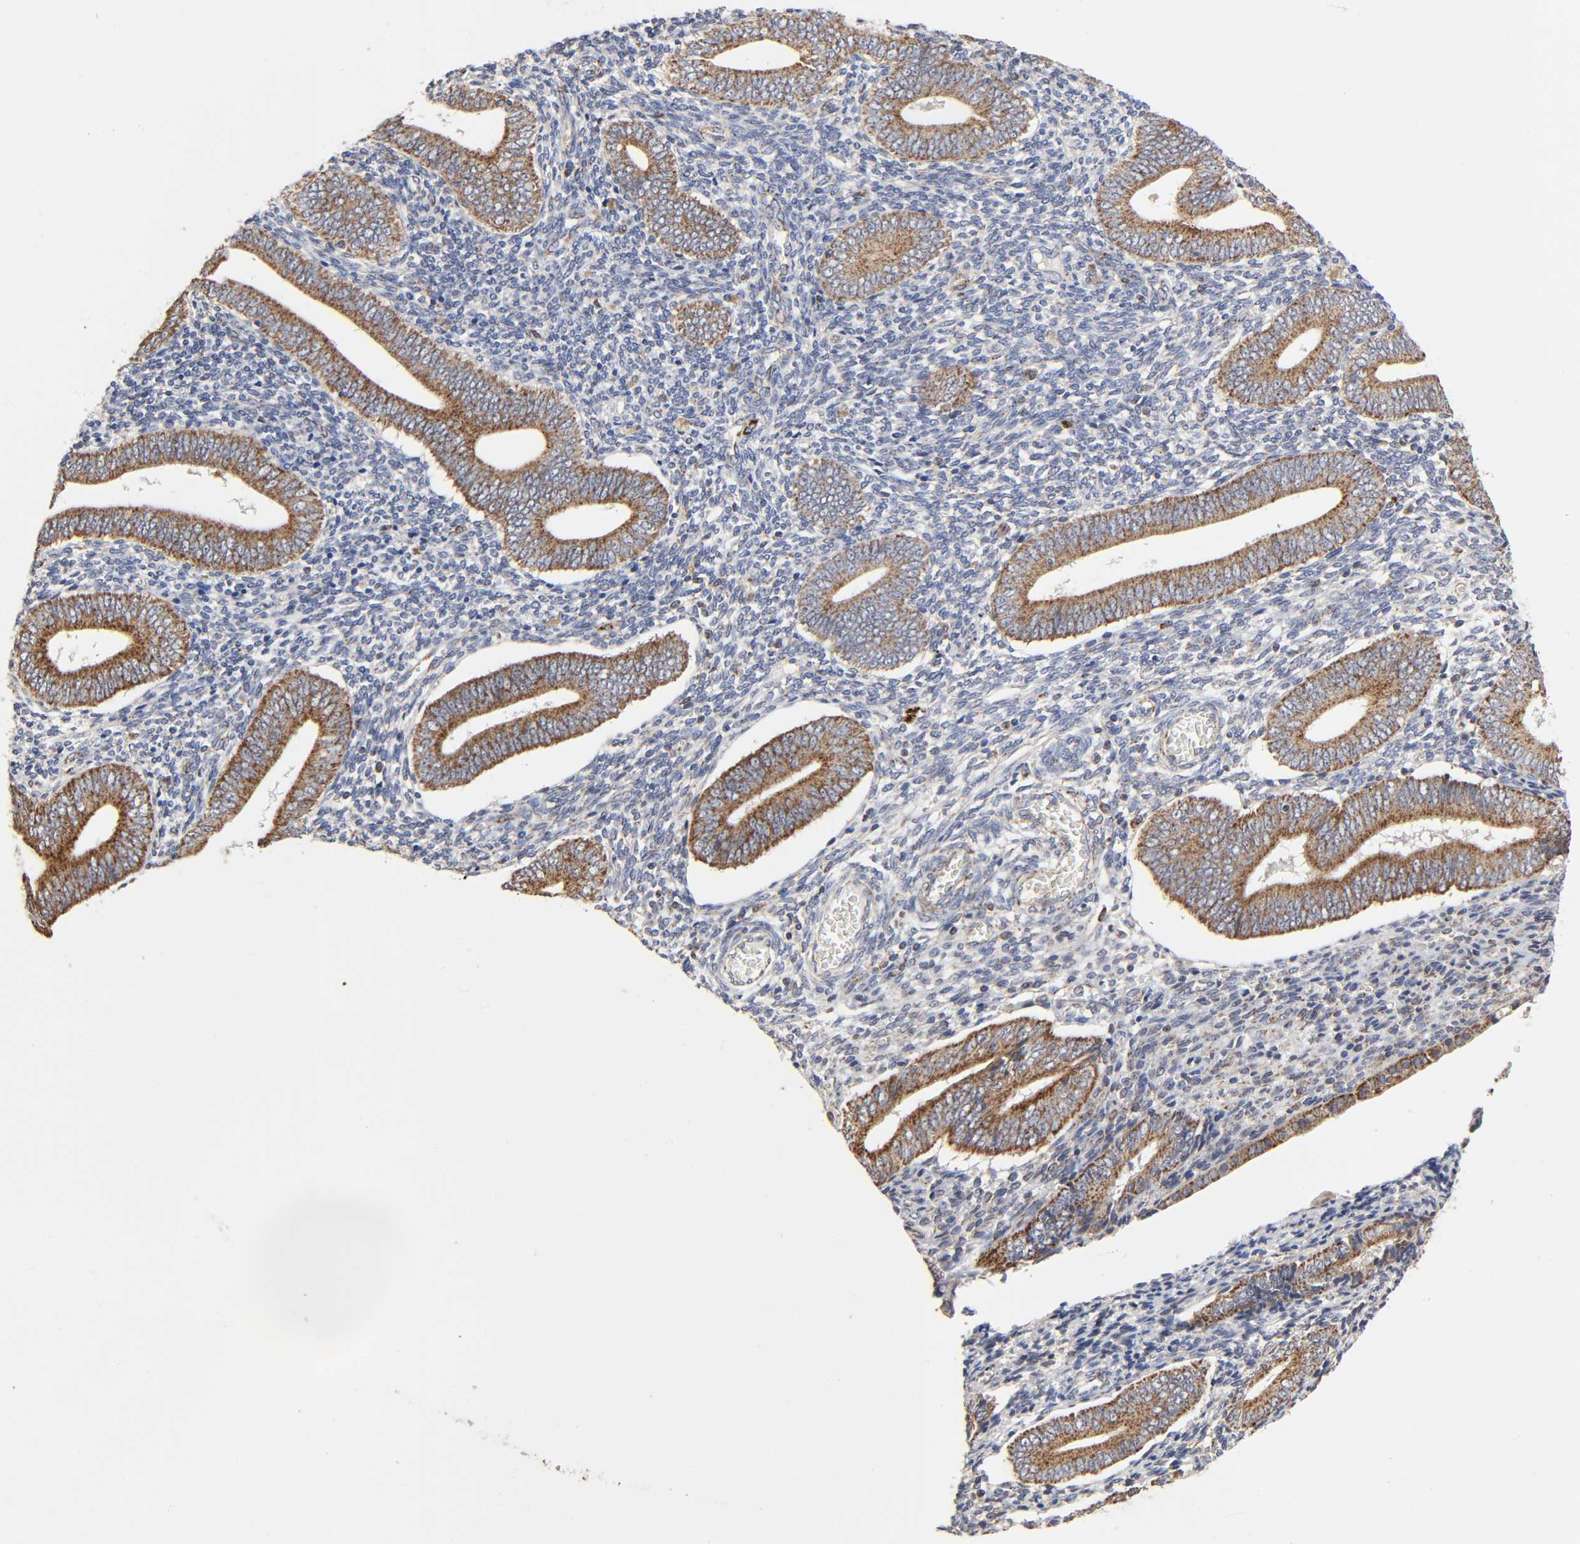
{"staining": {"intensity": "weak", "quantity": "<25%", "location": "cytoplasmic/membranous"}, "tissue": "endometrium", "cell_type": "Cells in endometrial stroma", "image_type": "normal", "snomed": [{"axis": "morphology", "description": "Normal tissue, NOS"}, {"axis": "topography", "description": "Uterus"}, {"axis": "topography", "description": "Endometrium"}], "caption": "Immunohistochemical staining of normal endometrium reveals no significant positivity in cells in endometrial stroma.", "gene": "COX6B1", "patient": {"sex": "female", "age": 33}}